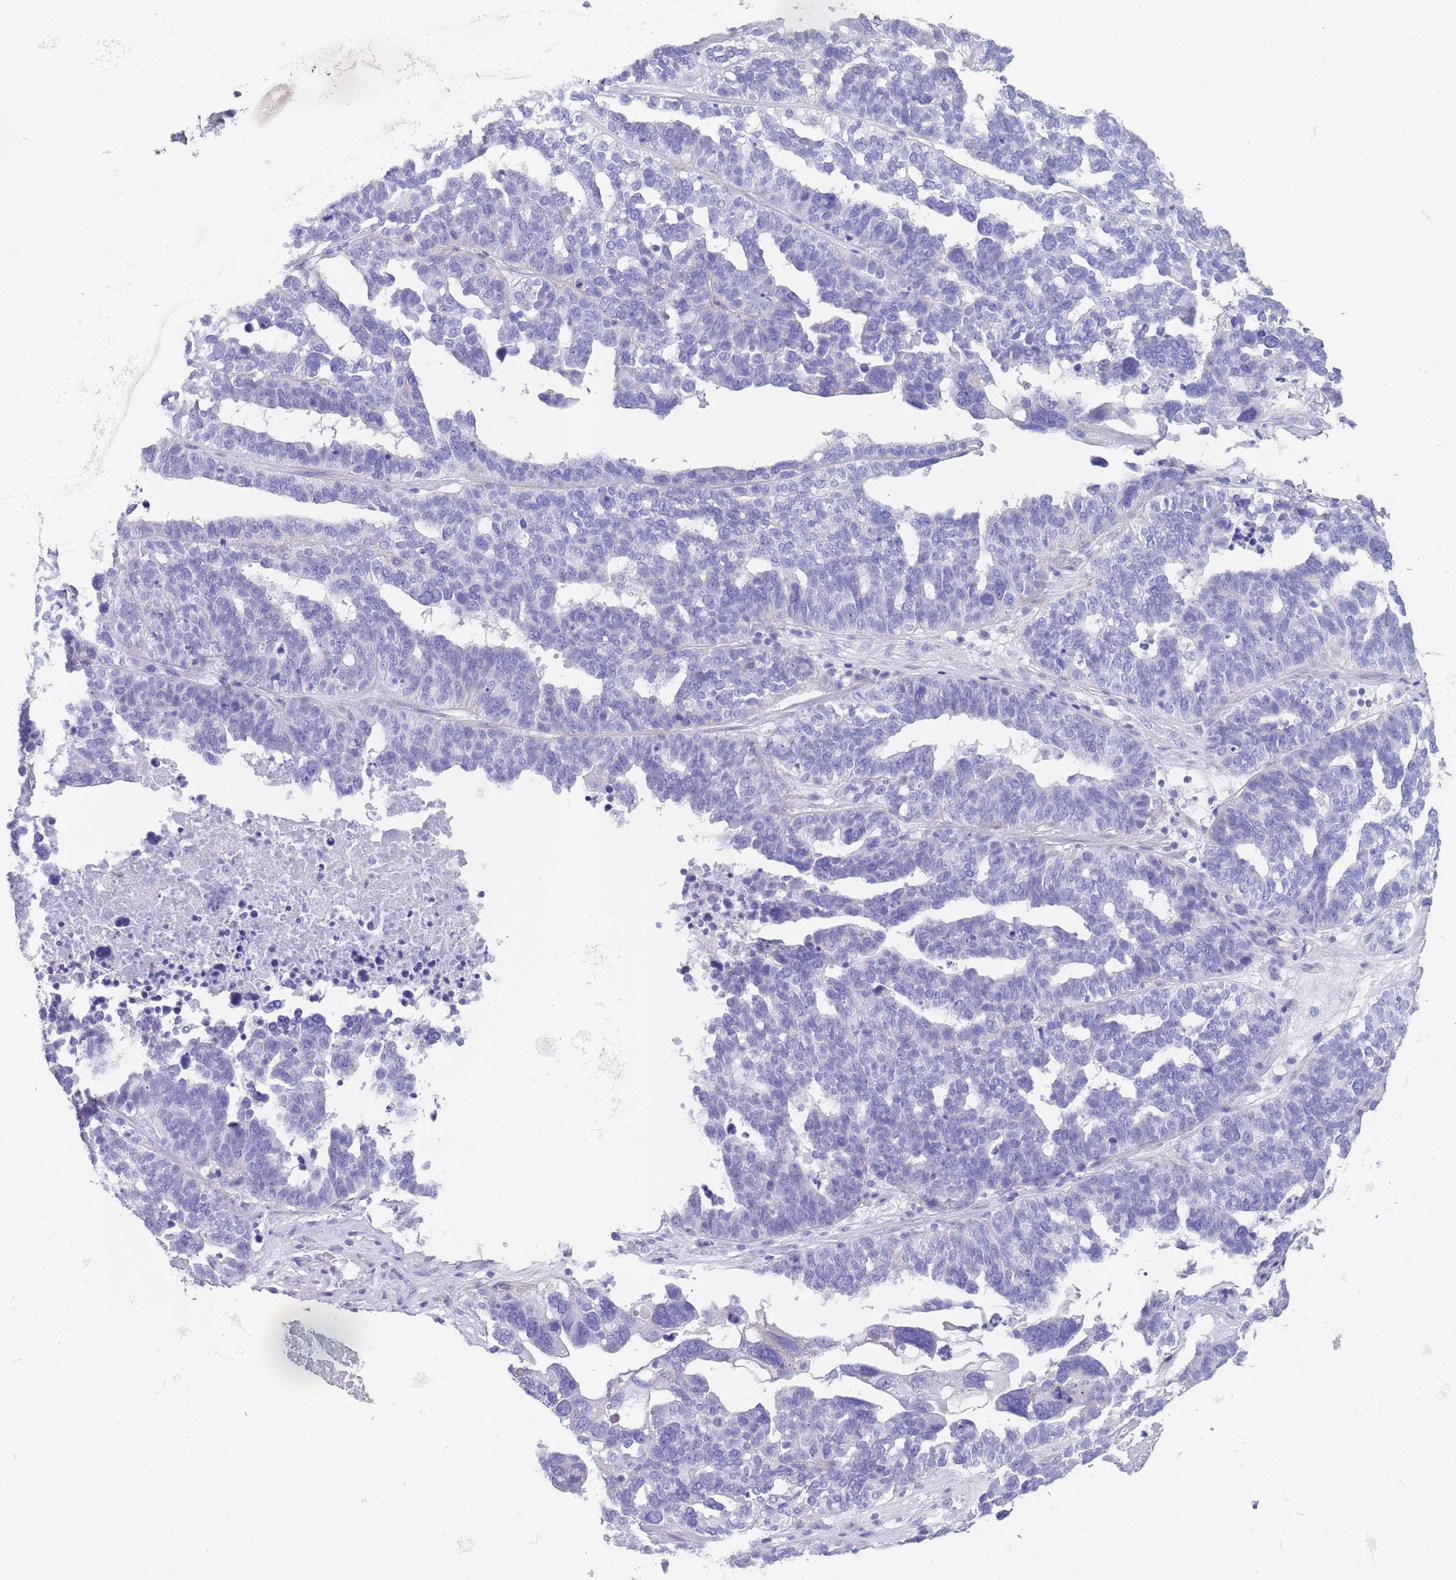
{"staining": {"intensity": "negative", "quantity": "none", "location": "none"}, "tissue": "ovarian cancer", "cell_type": "Tumor cells", "image_type": "cancer", "snomed": [{"axis": "morphology", "description": "Cystadenocarcinoma, serous, NOS"}, {"axis": "topography", "description": "Ovary"}], "caption": "This micrograph is of ovarian cancer stained with immunohistochemistry (IHC) to label a protein in brown with the nuclei are counter-stained blue. There is no positivity in tumor cells.", "gene": "CPXM2", "patient": {"sex": "female", "age": 59}}